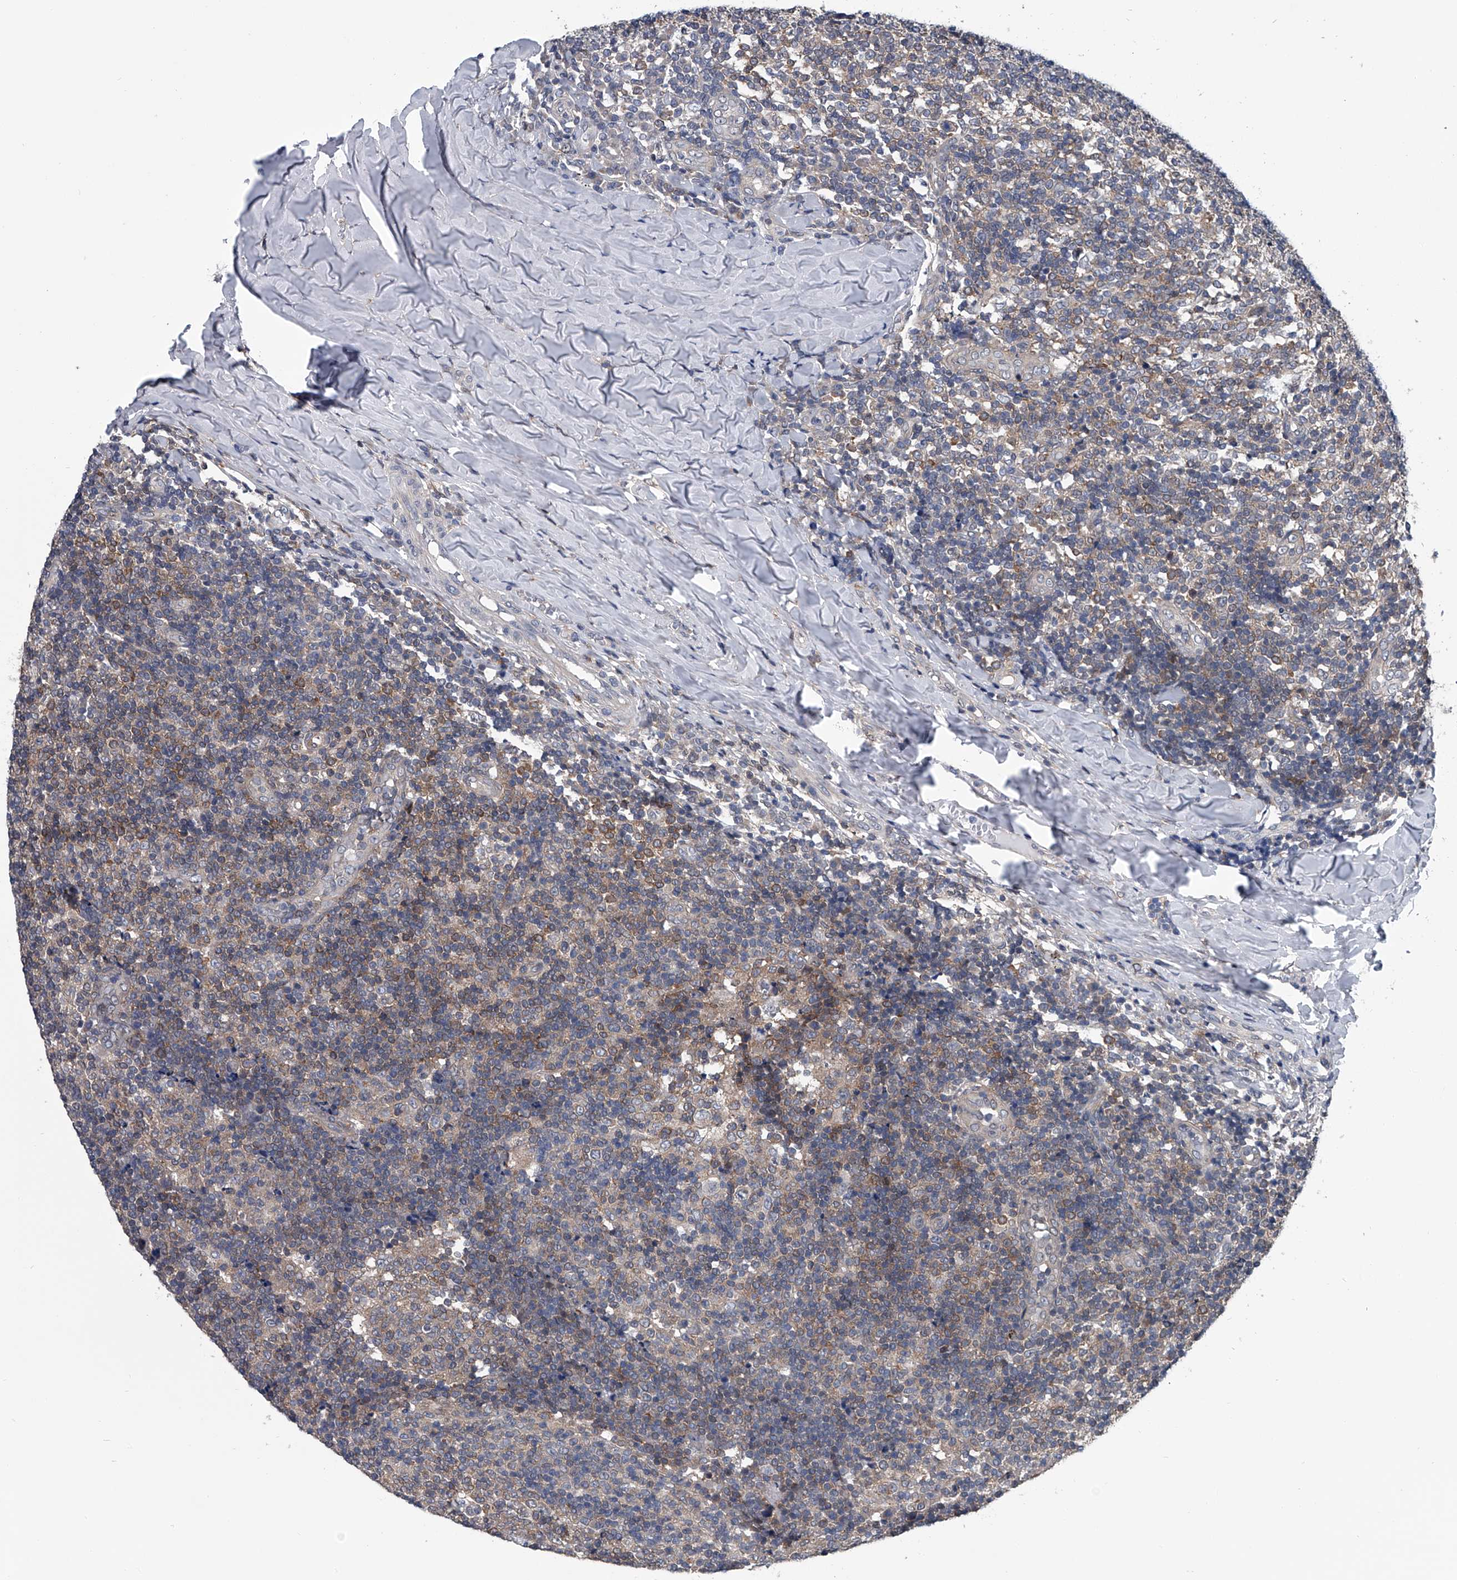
{"staining": {"intensity": "weak", "quantity": "<25%", "location": "cytoplasmic/membranous"}, "tissue": "tonsil", "cell_type": "Germinal center cells", "image_type": "normal", "snomed": [{"axis": "morphology", "description": "Normal tissue, NOS"}, {"axis": "topography", "description": "Tonsil"}], "caption": "DAB immunohistochemical staining of unremarkable tonsil demonstrates no significant expression in germinal center cells.", "gene": "PPP2R5D", "patient": {"sex": "female", "age": 19}}